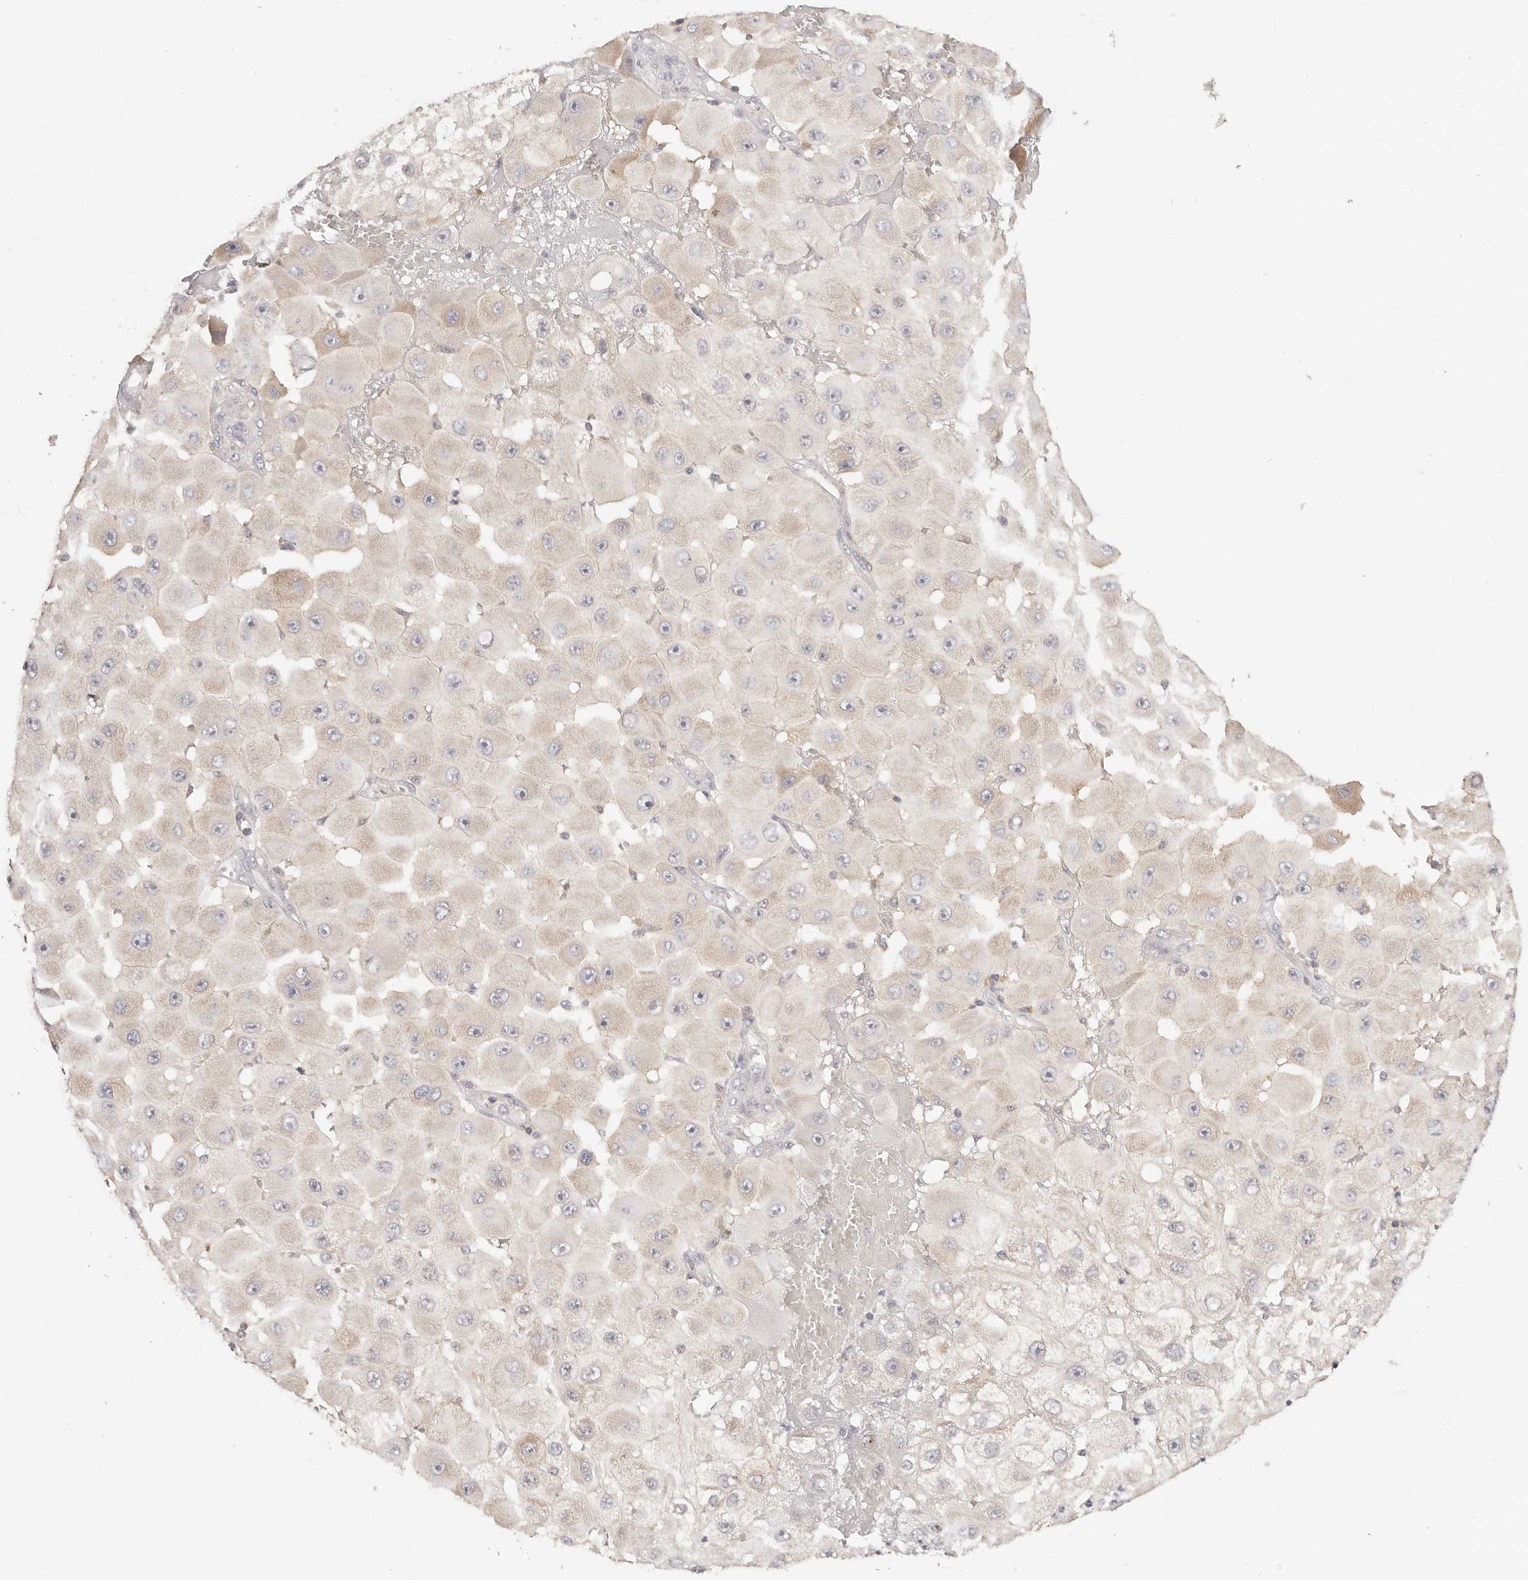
{"staining": {"intensity": "weak", "quantity": "<25%", "location": "cytoplasmic/membranous"}, "tissue": "melanoma", "cell_type": "Tumor cells", "image_type": "cancer", "snomed": [{"axis": "morphology", "description": "Malignant melanoma, NOS"}, {"axis": "topography", "description": "Skin"}], "caption": "Immunohistochemistry micrograph of neoplastic tissue: melanoma stained with DAB exhibits no significant protein staining in tumor cells.", "gene": "DTNBP1", "patient": {"sex": "female", "age": 81}}